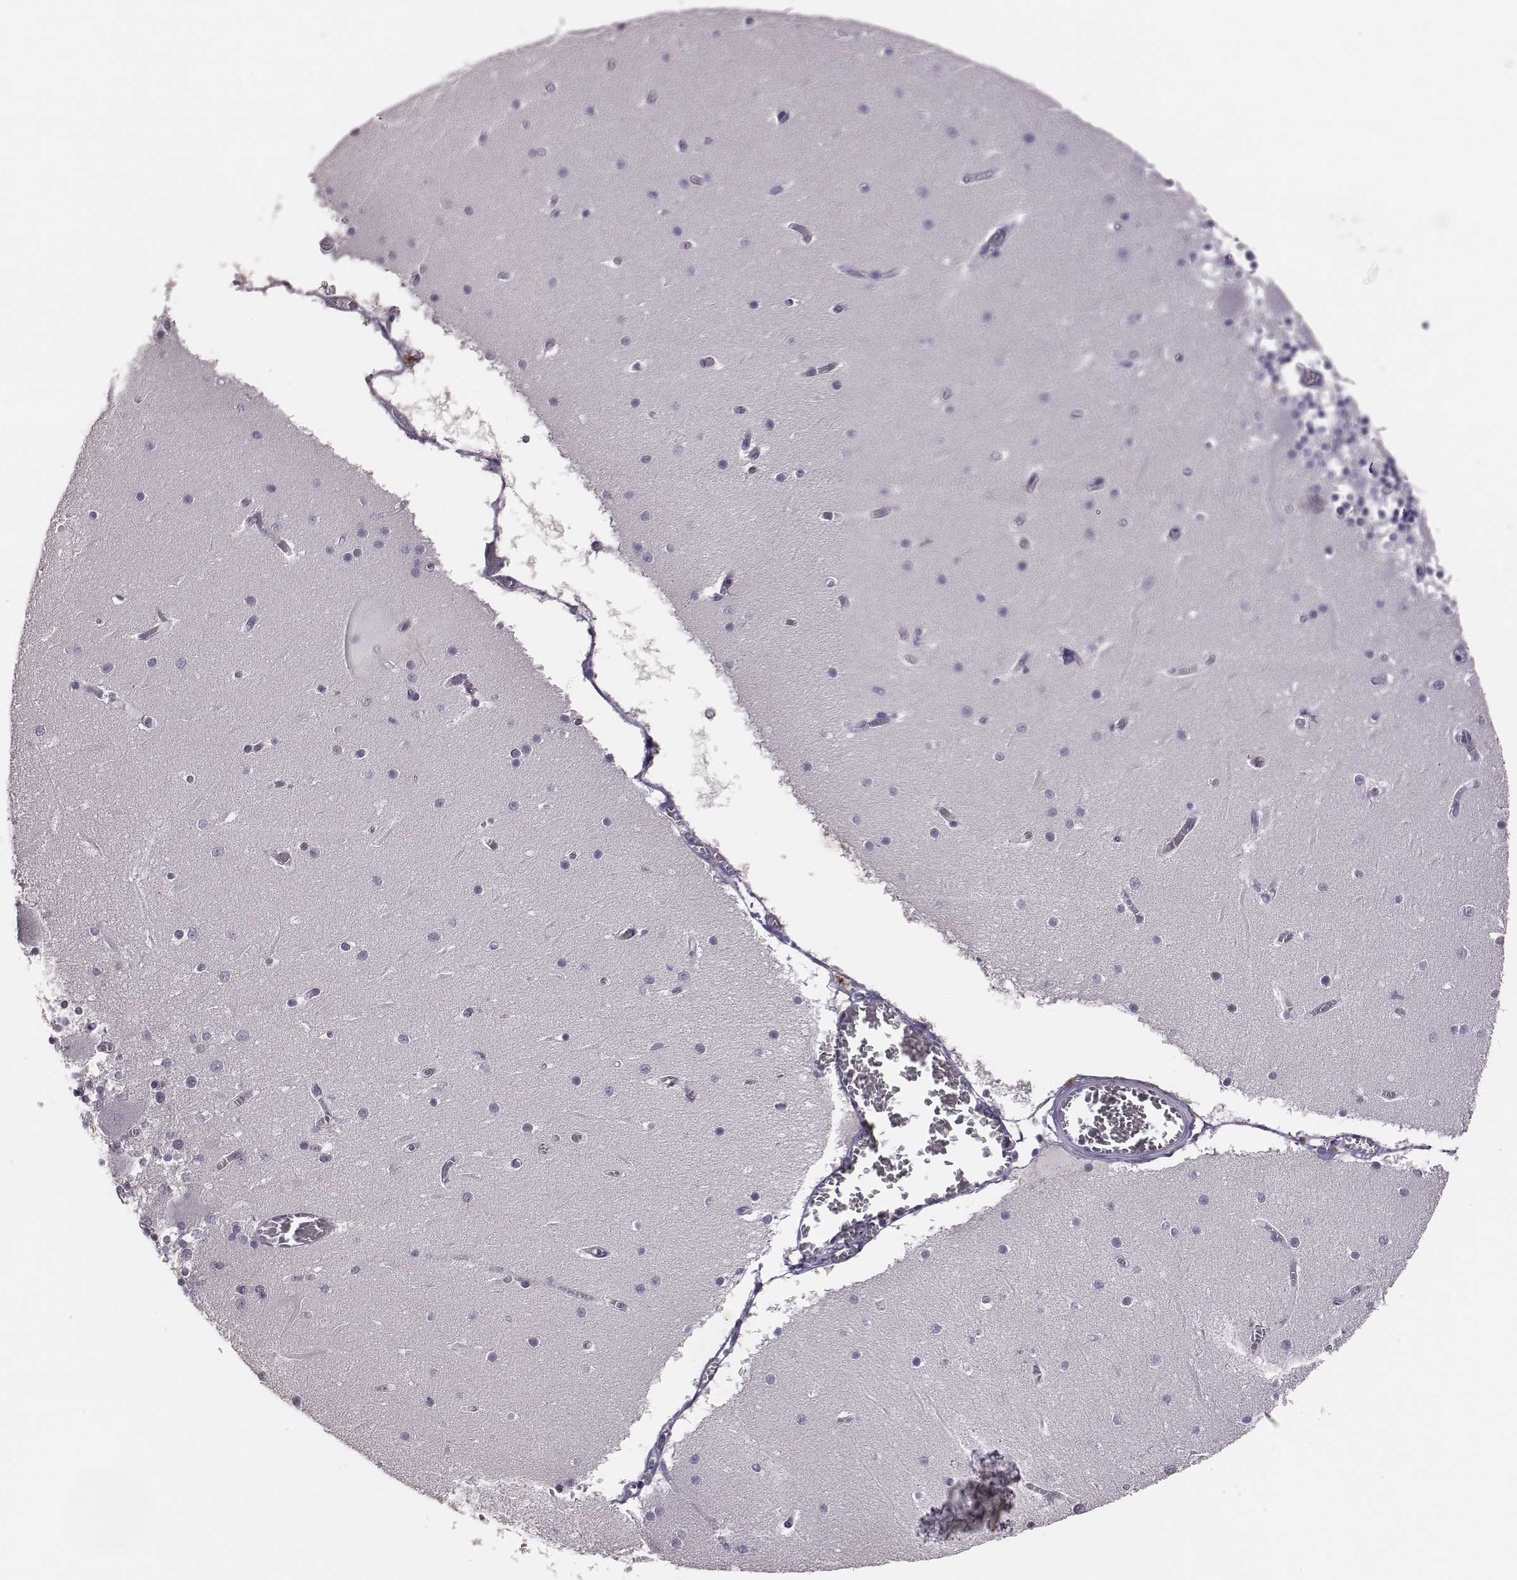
{"staining": {"intensity": "negative", "quantity": "none", "location": "none"}, "tissue": "cerebellum", "cell_type": "Cells in granular layer", "image_type": "normal", "snomed": [{"axis": "morphology", "description": "Normal tissue, NOS"}, {"axis": "topography", "description": "Cerebellum"}], "caption": "Immunohistochemistry of benign cerebellum exhibits no staining in cells in granular layer. (Brightfield microscopy of DAB (3,3'-diaminobenzidine) immunohistochemistry at high magnification).", "gene": "EN1", "patient": {"sex": "female", "age": 28}}